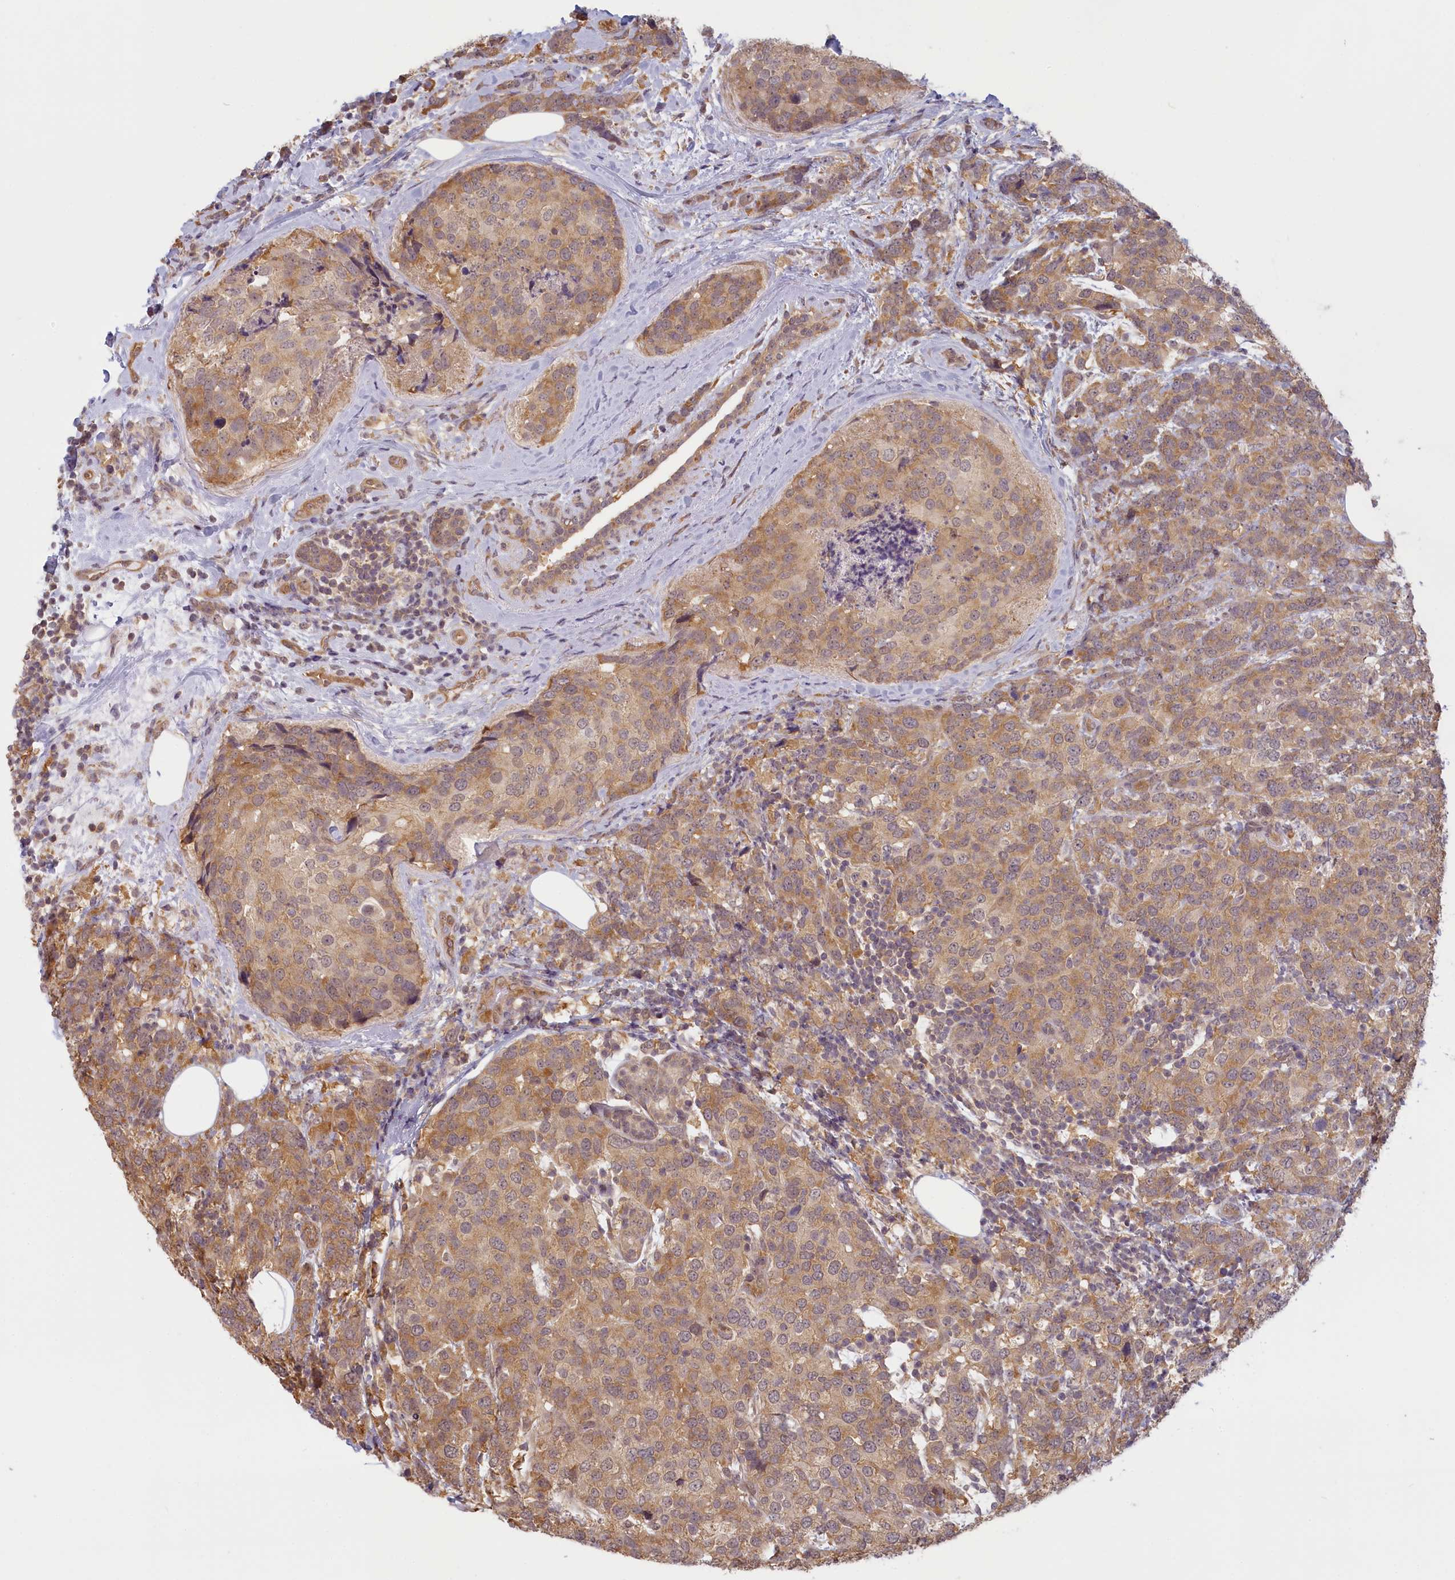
{"staining": {"intensity": "moderate", "quantity": ">75%", "location": "cytoplasmic/membranous"}, "tissue": "breast cancer", "cell_type": "Tumor cells", "image_type": "cancer", "snomed": [{"axis": "morphology", "description": "Lobular carcinoma"}, {"axis": "topography", "description": "Breast"}], "caption": "A high-resolution photomicrograph shows IHC staining of lobular carcinoma (breast), which displays moderate cytoplasmic/membranous expression in approximately >75% of tumor cells.", "gene": "C19orf44", "patient": {"sex": "female", "age": 59}}